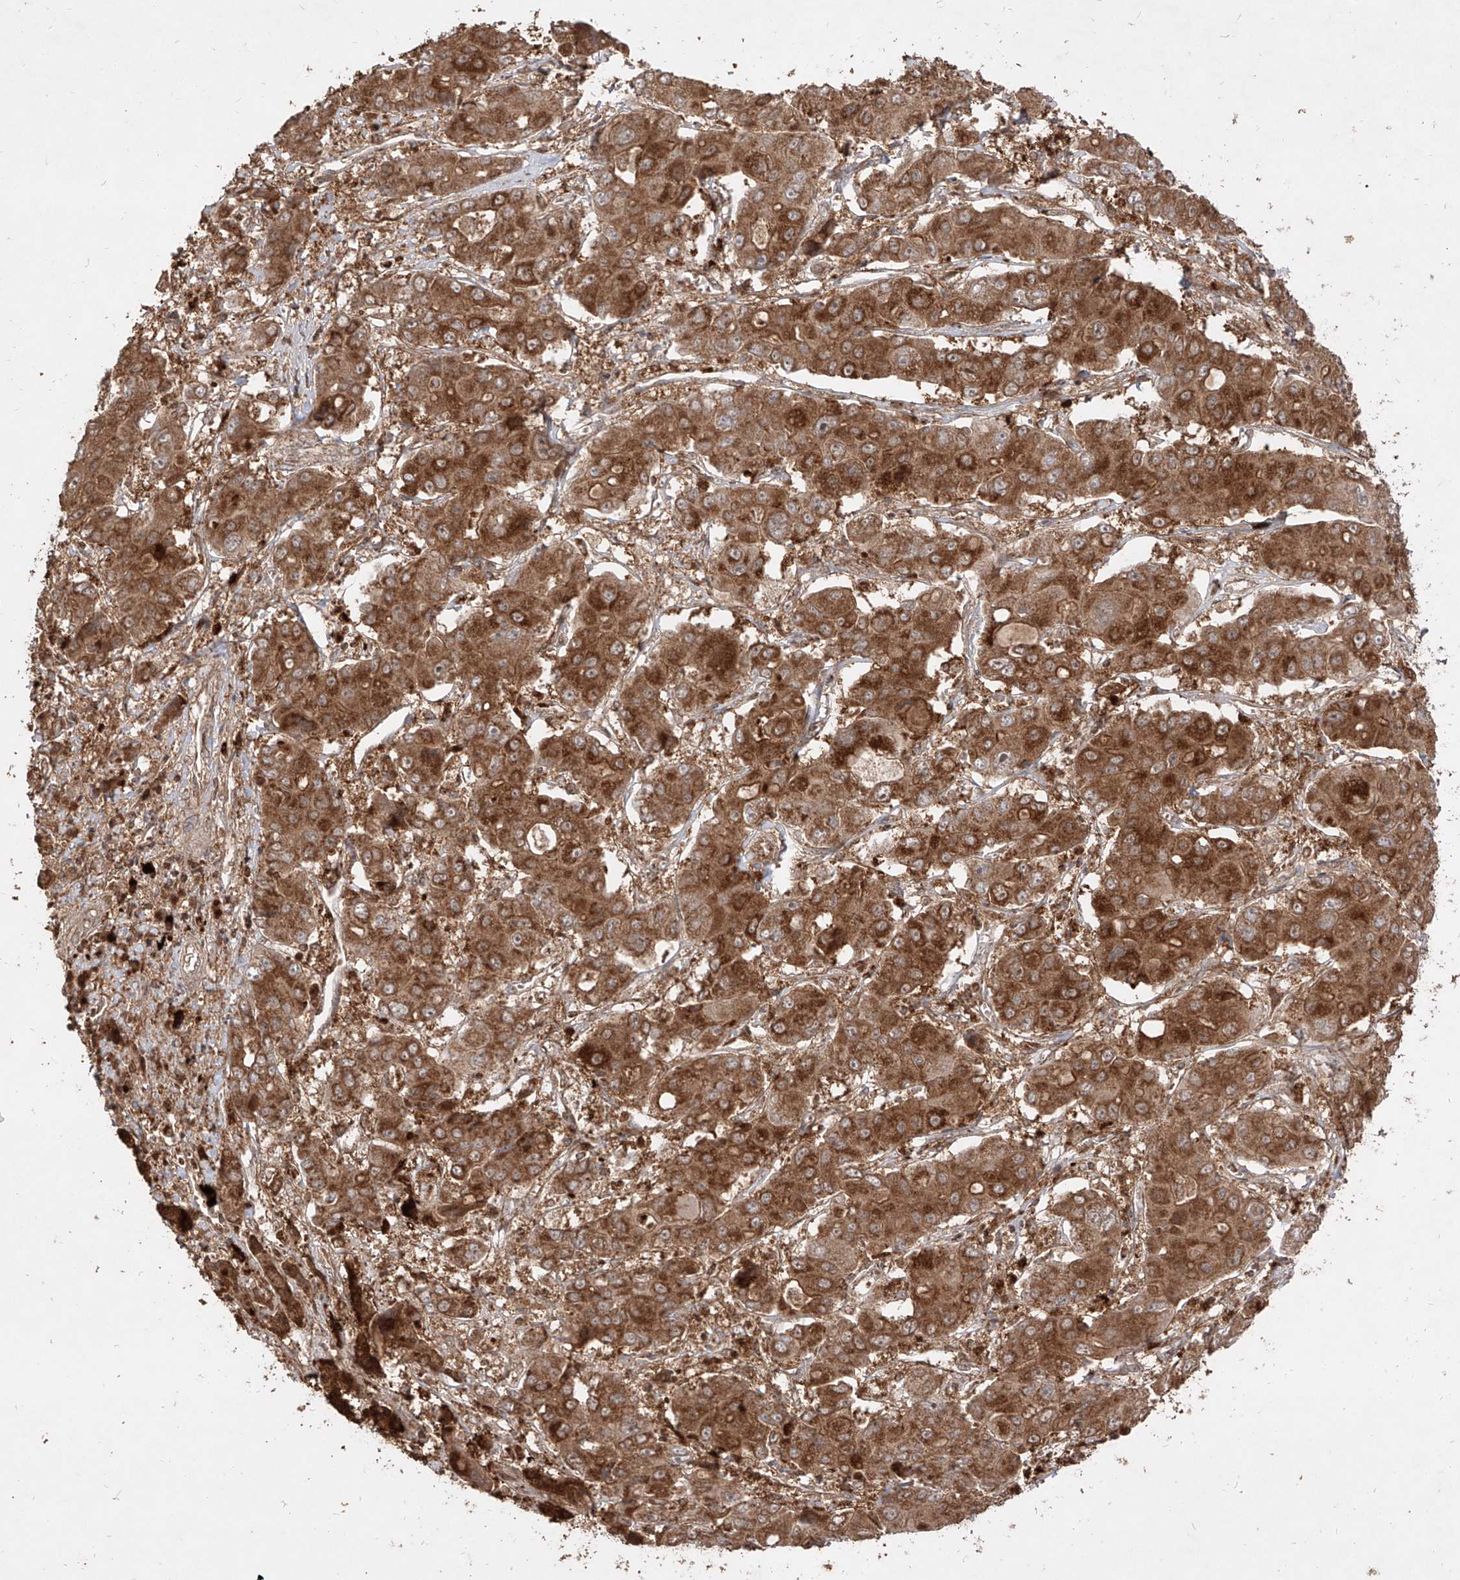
{"staining": {"intensity": "strong", "quantity": ">75%", "location": "cytoplasmic/membranous"}, "tissue": "liver cancer", "cell_type": "Tumor cells", "image_type": "cancer", "snomed": [{"axis": "morphology", "description": "Cholangiocarcinoma"}, {"axis": "topography", "description": "Liver"}], "caption": "Approximately >75% of tumor cells in human cholangiocarcinoma (liver) reveal strong cytoplasmic/membranous protein expression as visualized by brown immunohistochemical staining.", "gene": "AIM2", "patient": {"sex": "male", "age": 67}}